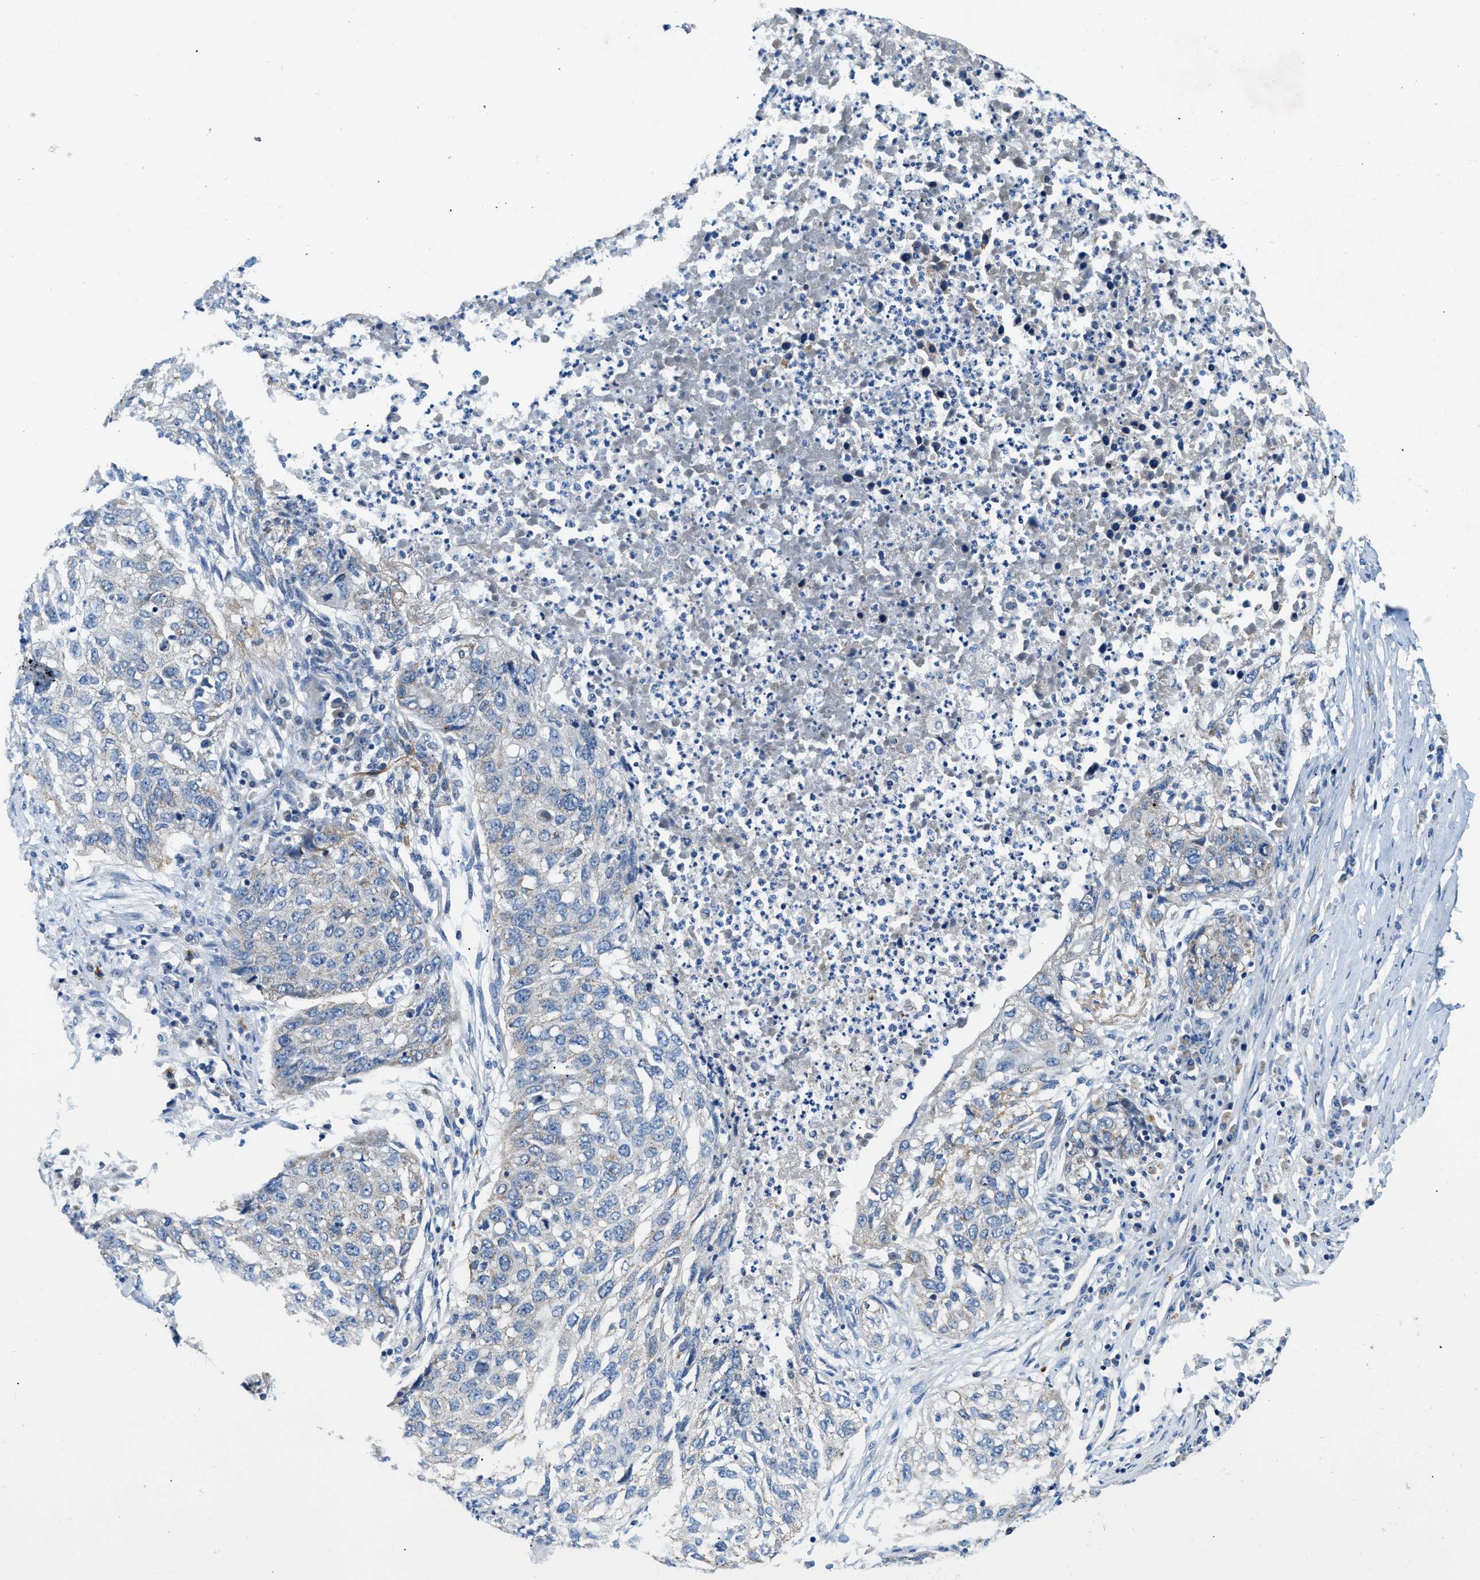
{"staining": {"intensity": "weak", "quantity": "<25%", "location": "cytoplasmic/membranous"}, "tissue": "lung cancer", "cell_type": "Tumor cells", "image_type": "cancer", "snomed": [{"axis": "morphology", "description": "Squamous cell carcinoma, NOS"}, {"axis": "topography", "description": "Lung"}], "caption": "The micrograph exhibits no staining of tumor cells in squamous cell carcinoma (lung).", "gene": "ZNF599", "patient": {"sex": "female", "age": 63}}